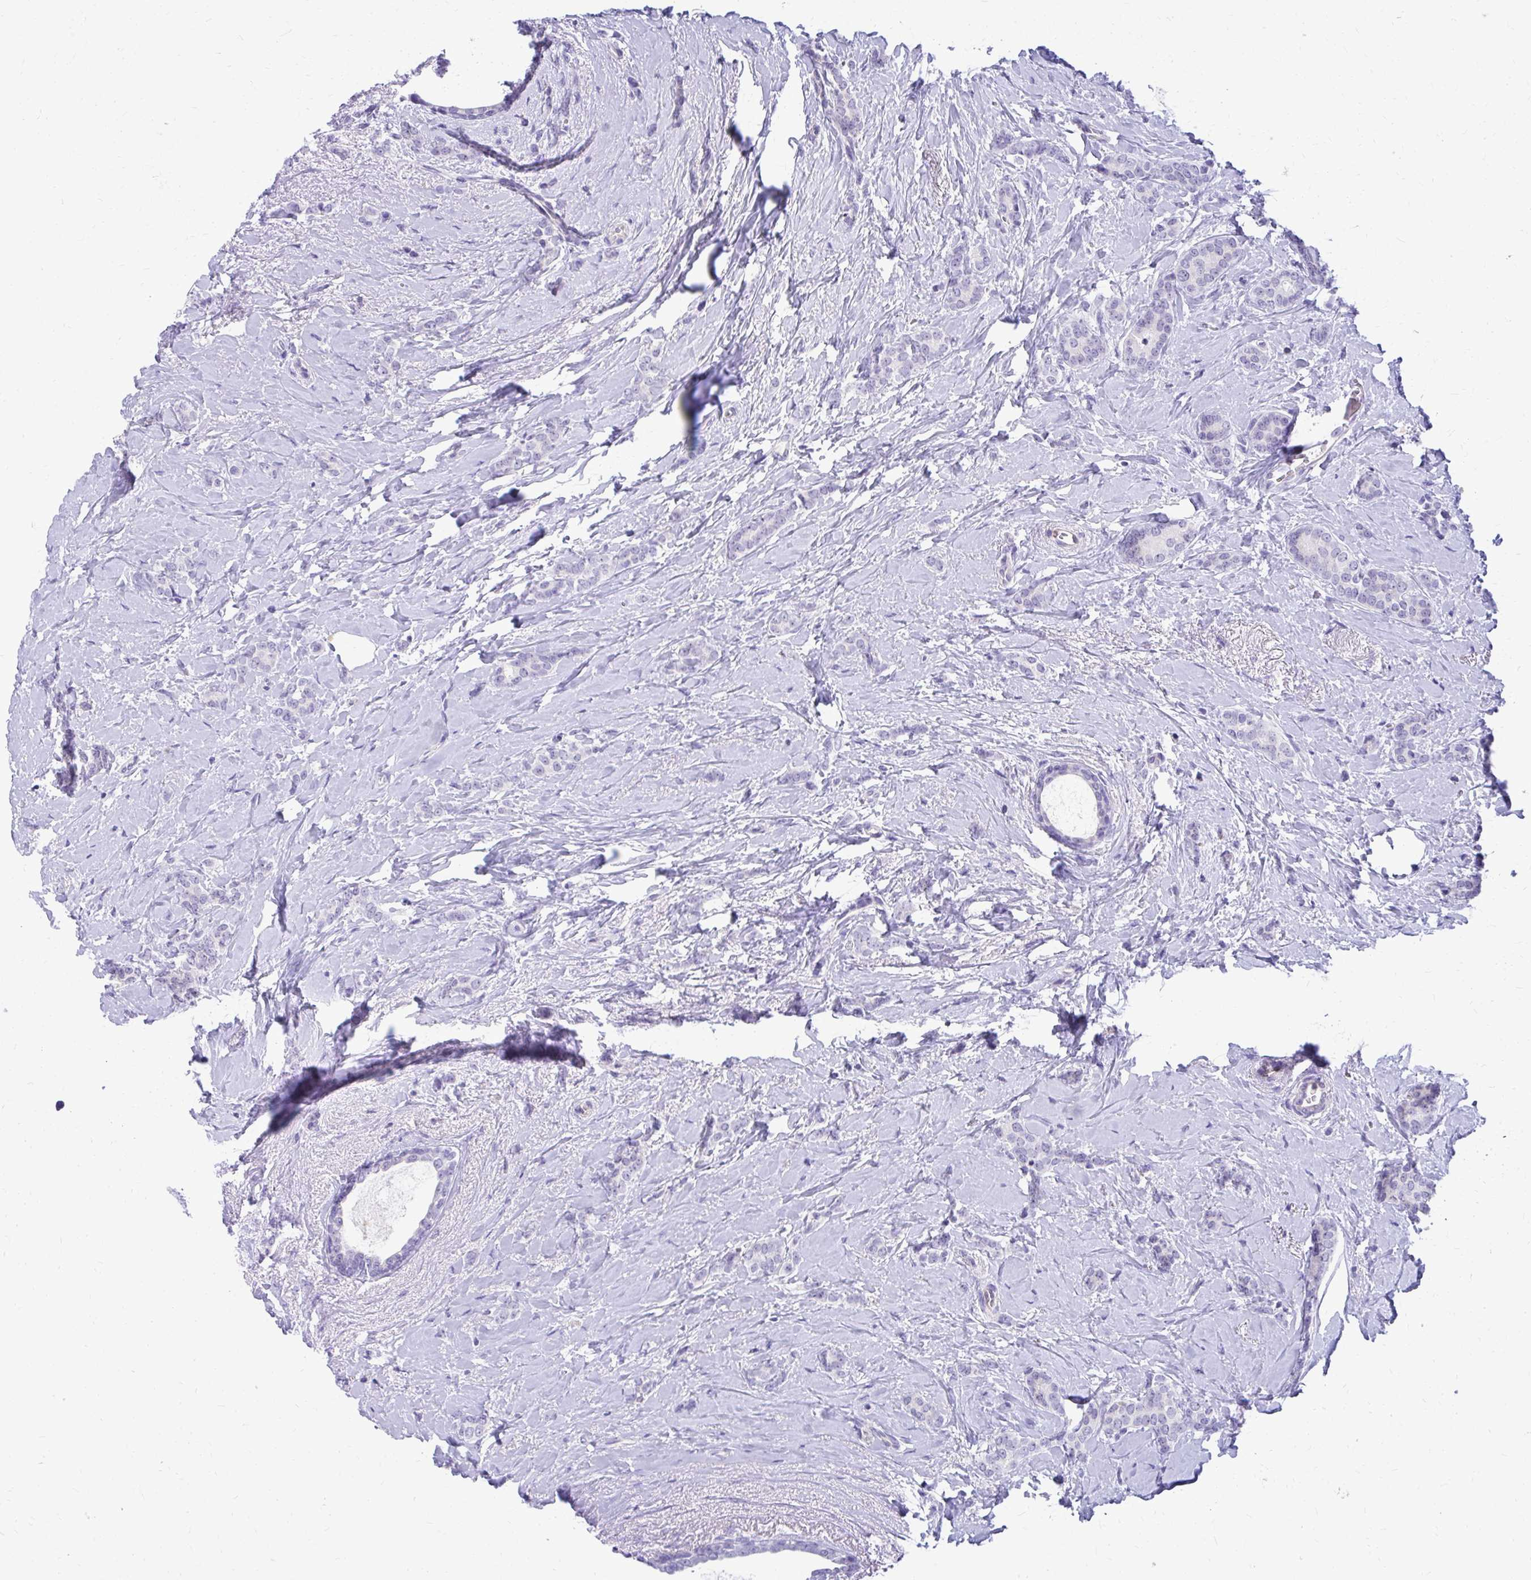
{"staining": {"intensity": "negative", "quantity": "none", "location": "none"}, "tissue": "breast cancer", "cell_type": "Tumor cells", "image_type": "cancer", "snomed": [{"axis": "morphology", "description": "Normal tissue, NOS"}, {"axis": "morphology", "description": "Duct carcinoma"}, {"axis": "topography", "description": "Breast"}], "caption": "An IHC histopathology image of breast cancer (intraductal carcinoma) is shown. There is no staining in tumor cells of breast cancer (intraductal carcinoma).", "gene": "NIFK", "patient": {"sex": "female", "age": 77}}